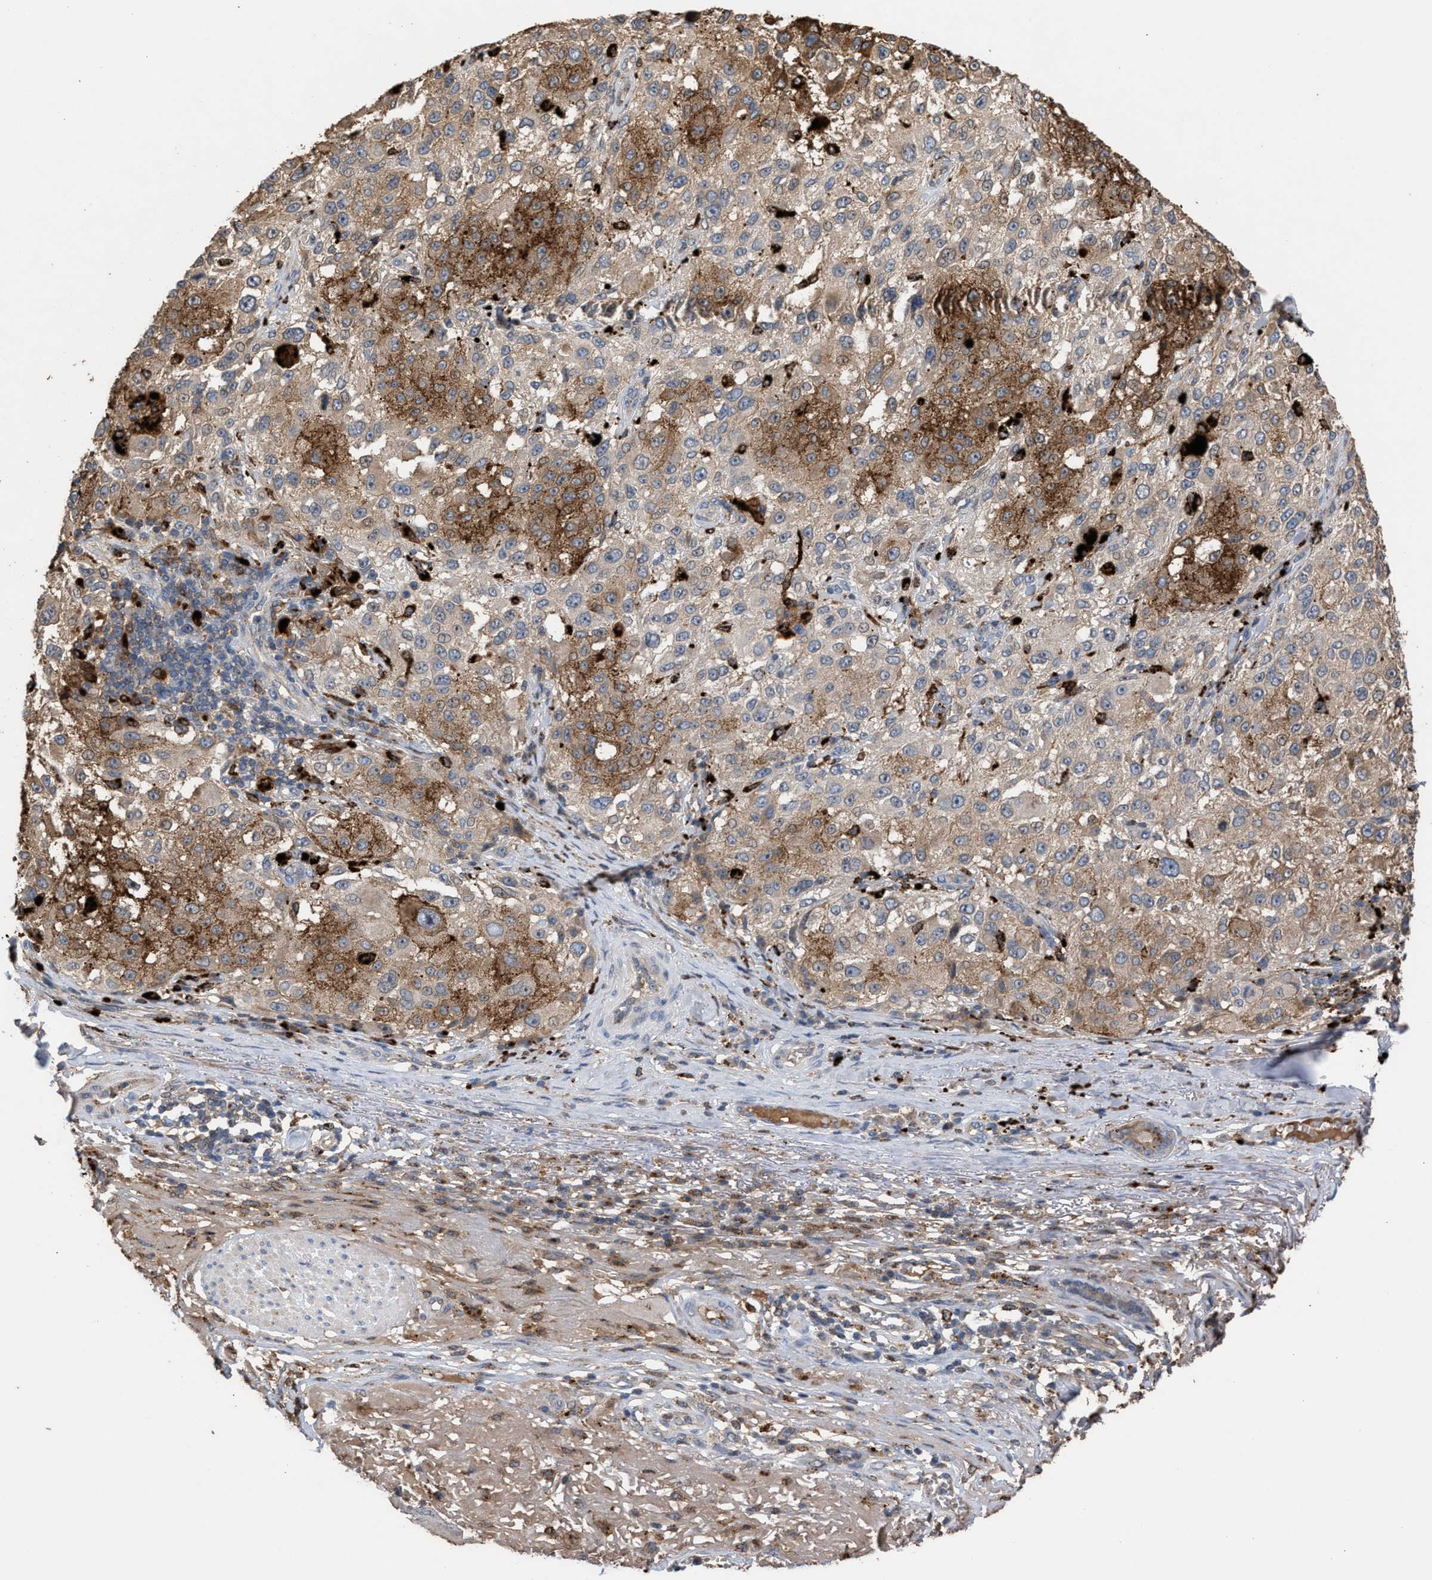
{"staining": {"intensity": "moderate", "quantity": "25%-75%", "location": "cytoplasmic/membranous"}, "tissue": "melanoma", "cell_type": "Tumor cells", "image_type": "cancer", "snomed": [{"axis": "morphology", "description": "Necrosis, NOS"}, {"axis": "morphology", "description": "Malignant melanoma, NOS"}, {"axis": "topography", "description": "Skin"}], "caption": "High-power microscopy captured an IHC image of malignant melanoma, revealing moderate cytoplasmic/membranous positivity in about 25%-75% of tumor cells.", "gene": "ELMO3", "patient": {"sex": "female", "age": 87}}